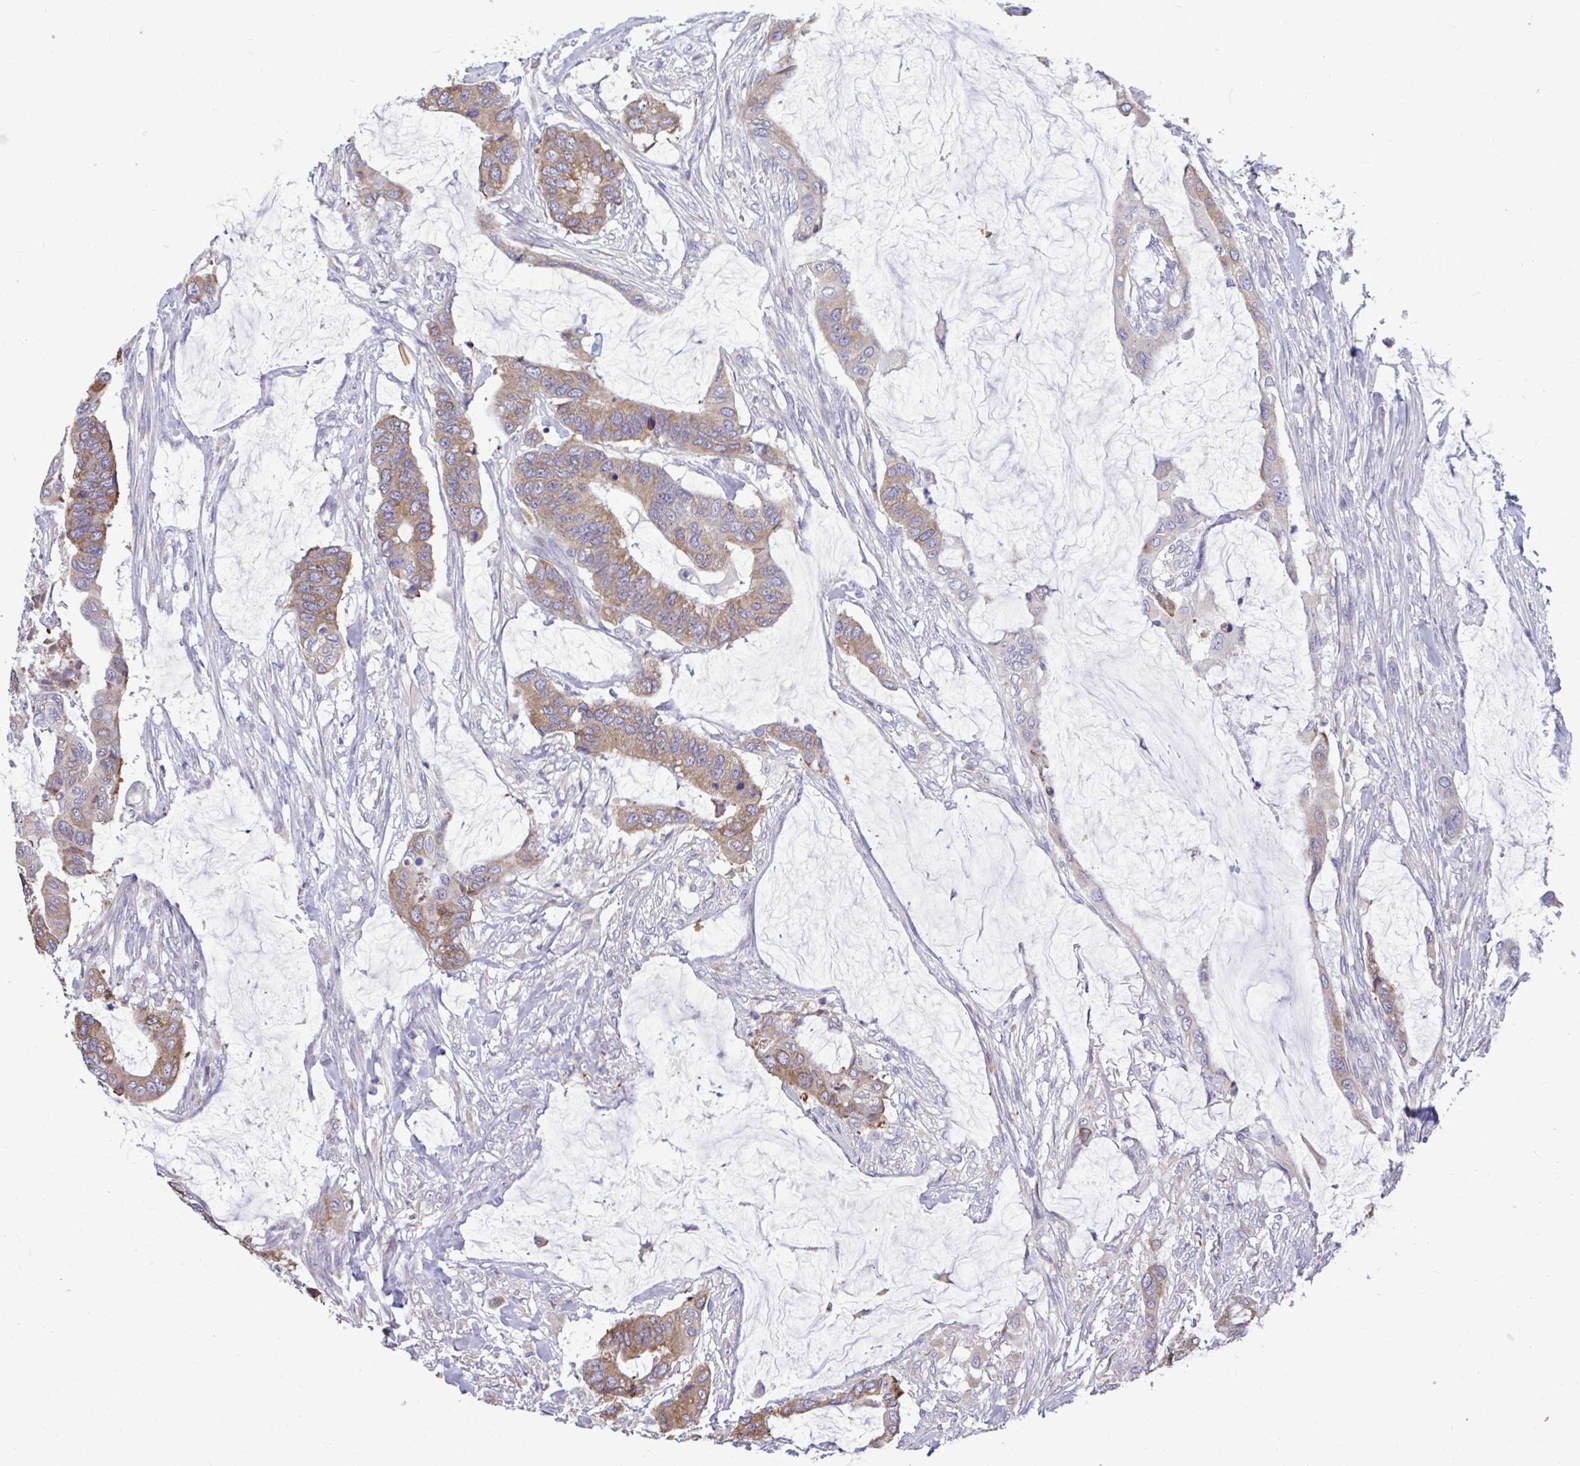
{"staining": {"intensity": "moderate", "quantity": "25%-75%", "location": "cytoplasmic/membranous"}, "tissue": "colorectal cancer", "cell_type": "Tumor cells", "image_type": "cancer", "snomed": [{"axis": "morphology", "description": "Adenocarcinoma, NOS"}, {"axis": "topography", "description": "Rectum"}], "caption": "Moderate cytoplasmic/membranous protein positivity is seen in approximately 25%-75% of tumor cells in colorectal adenocarcinoma. (DAB (3,3'-diaminobenzidine) IHC with brightfield microscopy, high magnification).", "gene": "PIGK", "patient": {"sex": "female", "age": 59}}